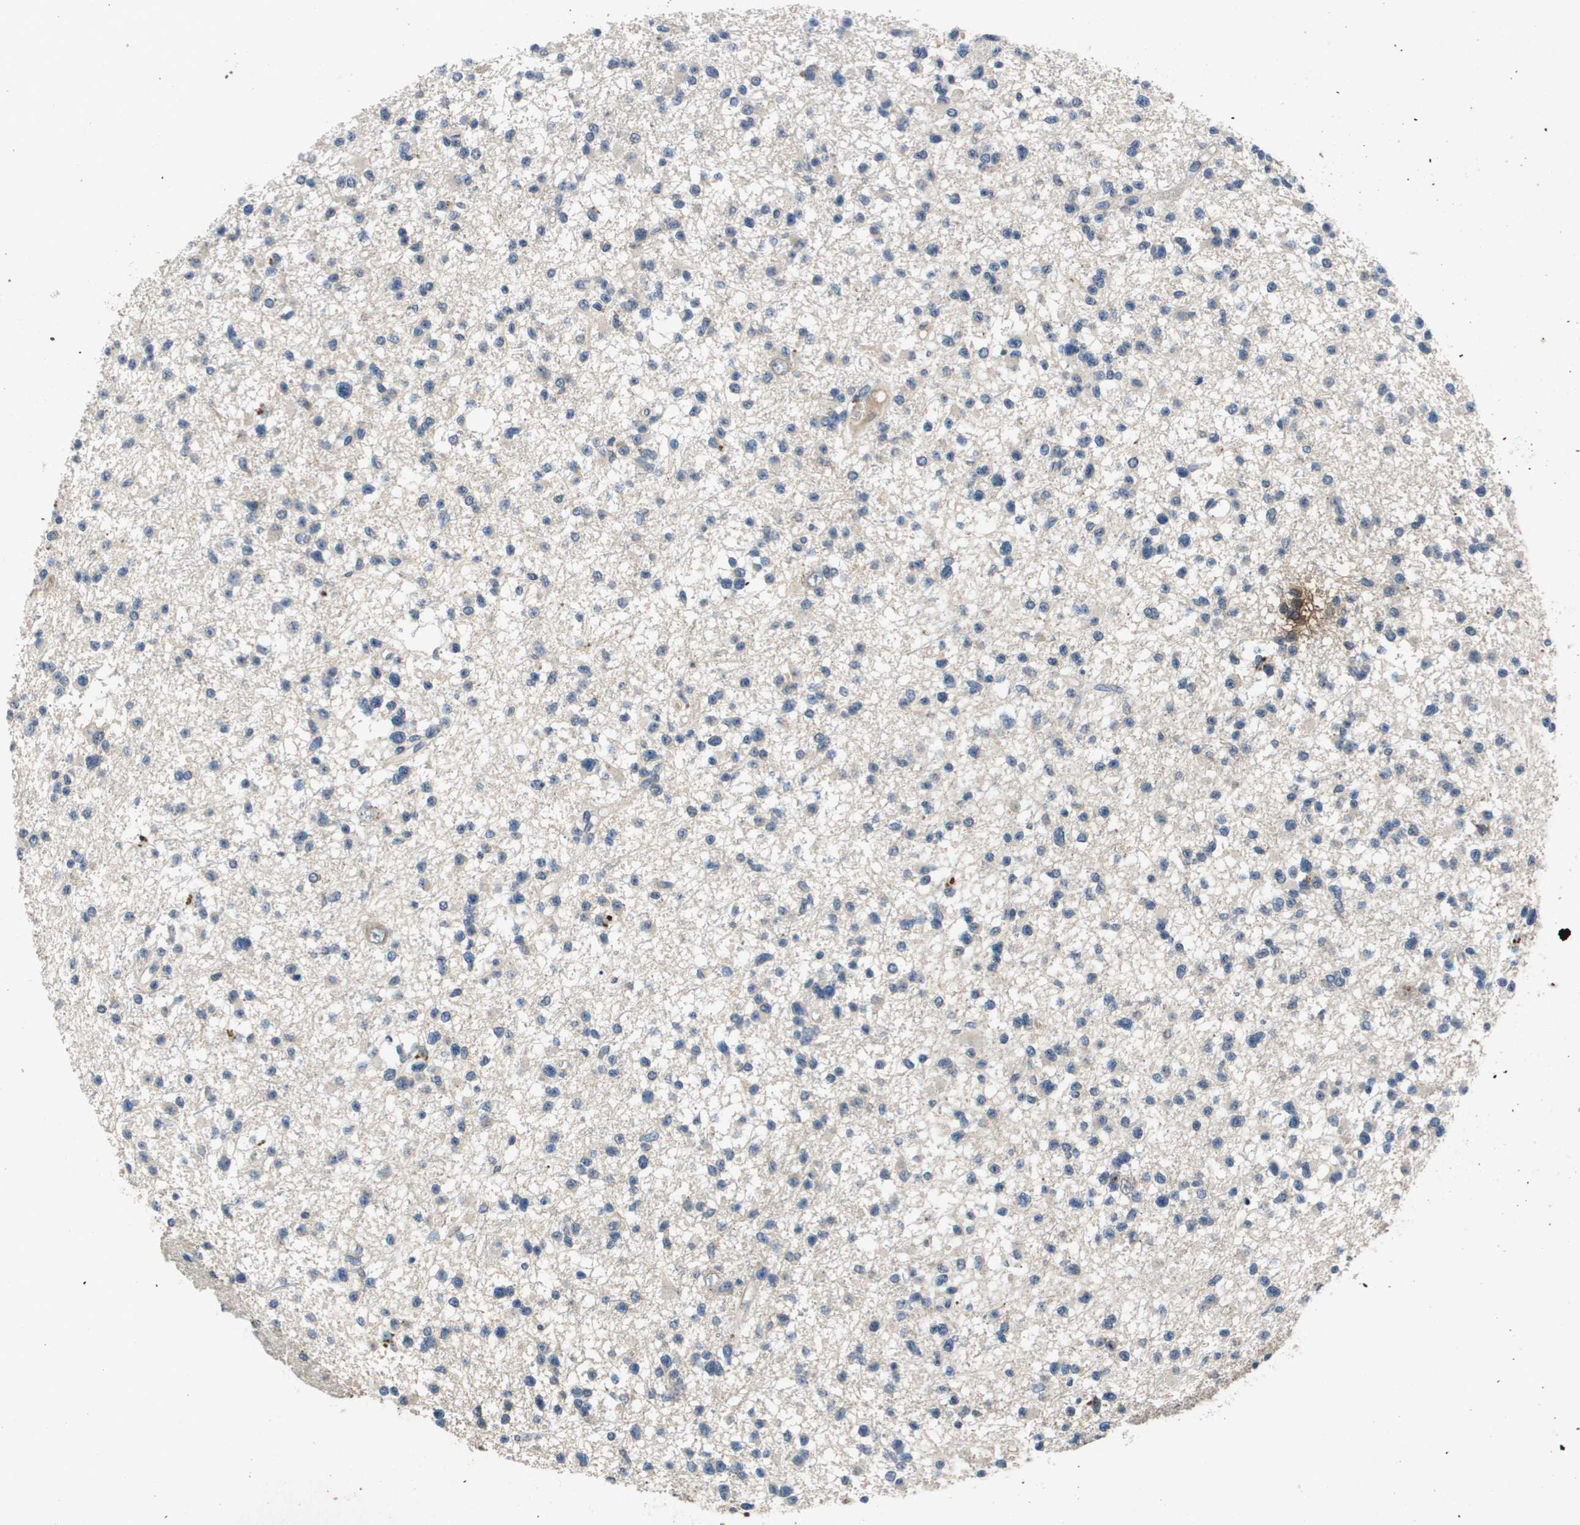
{"staining": {"intensity": "negative", "quantity": "none", "location": "none"}, "tissue": "glioma", "cell_type": "Tumor cells", "image_type": "cancer", "snomed": [{"axis": "morphology", "description": "Glioma, malignant, Low grade"}, {"axis": "topography", "description": "Brain"}], "caption": "This is an immunohistochemistry (IHC) image of human glioma. There is no staining in tumor cells.", "gene": "PROC", "patient": {"sex": "female", "age": 22}}